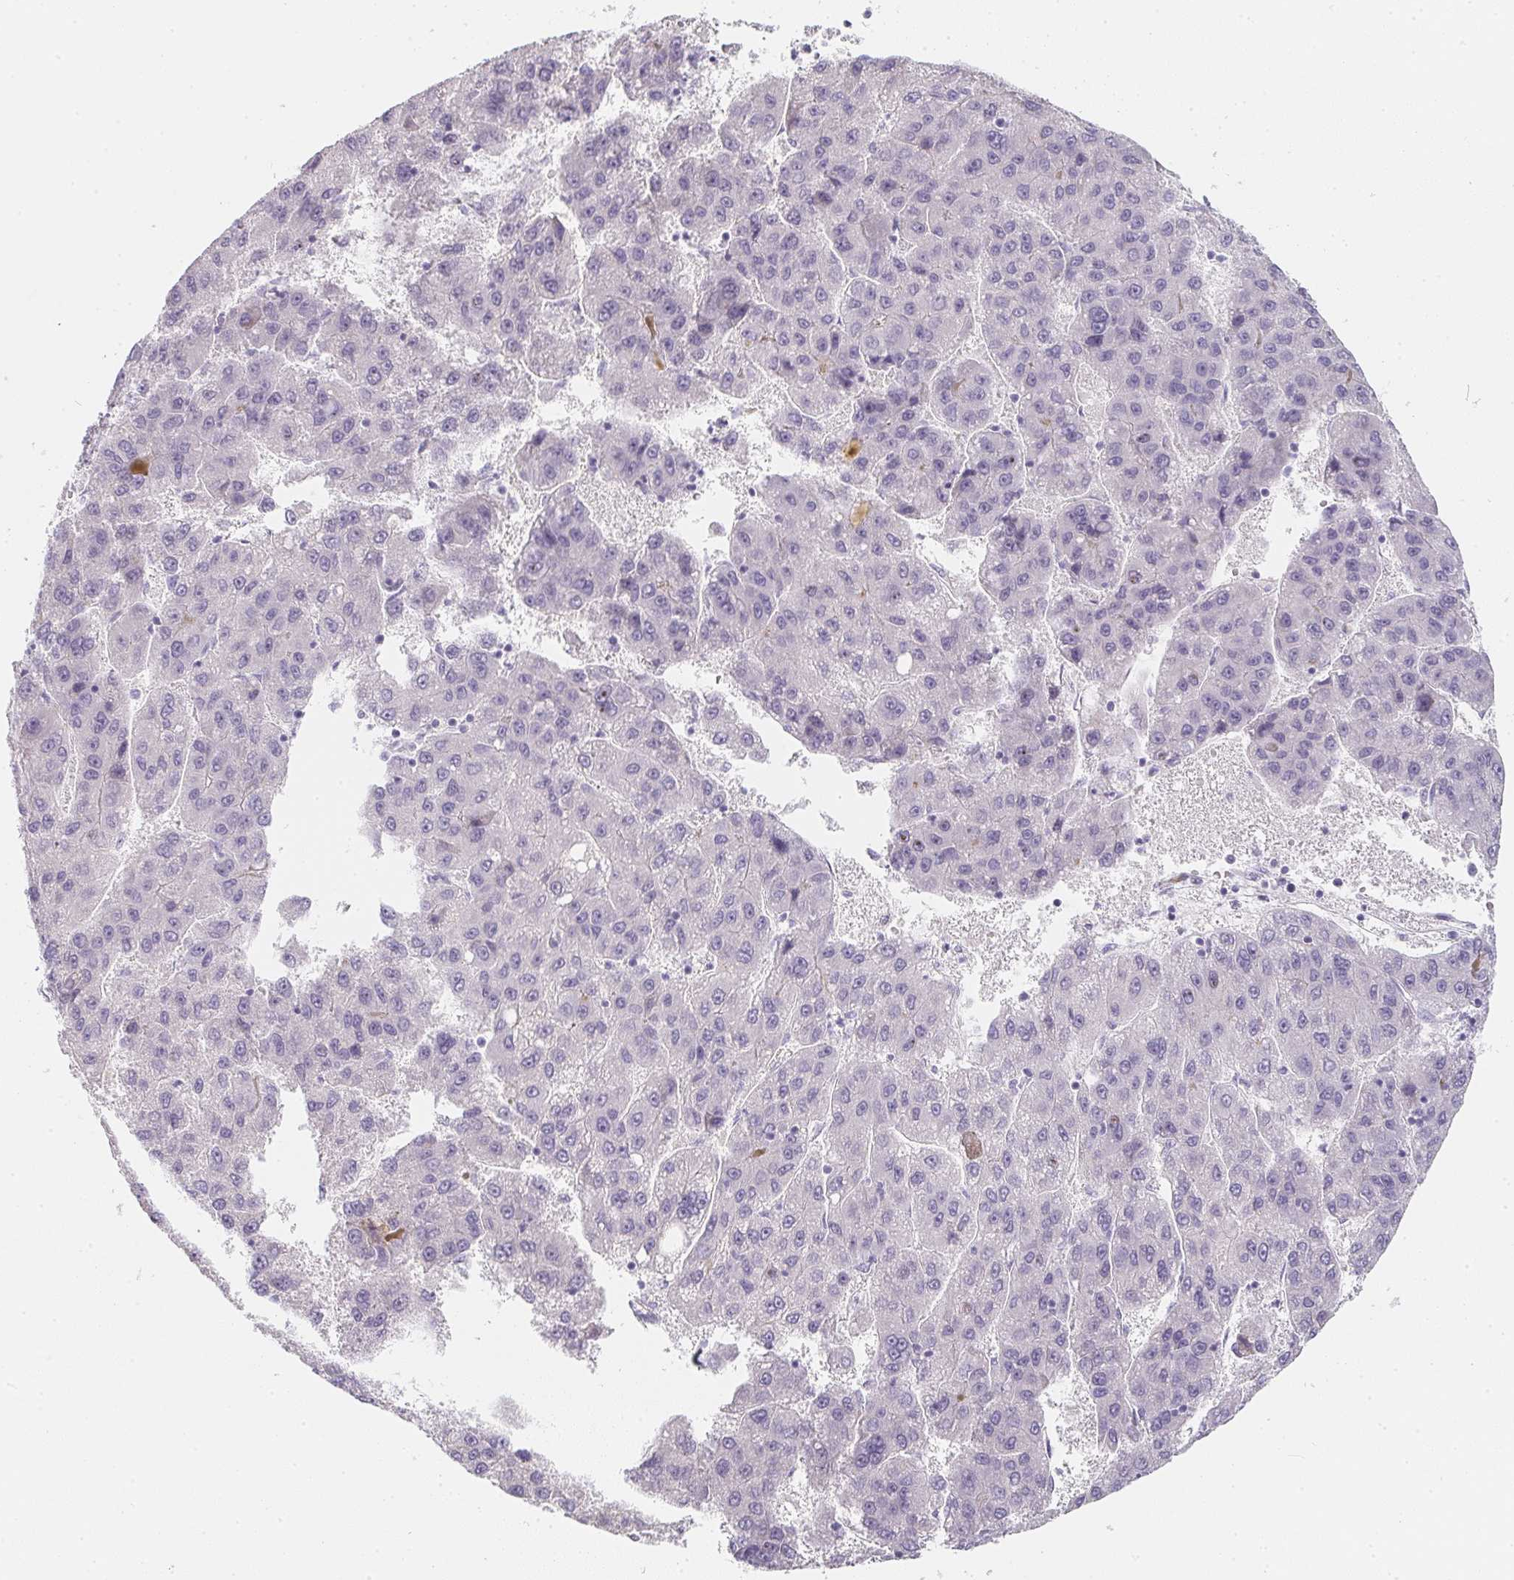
{"staining": {"intensity": "negative", "quantity": "none", "location": "none"}, "tissue": "liver cancer", "cell_type": "Tumor cells", "image_type": "cancer", "snomed": [{"axis": "morphology", "description": "Carcinoma, Hepatocellular, NOS"}, {"axis": "topography", "description": "Liver"}], "caption": "This is a photomicrograph of immunohistochemistry staining of hepatocellular carcinoma (liver), which shows no expression in tumor cells.", "gene": "MAP1A", "patient": {"sex": "female", "age": 82}}